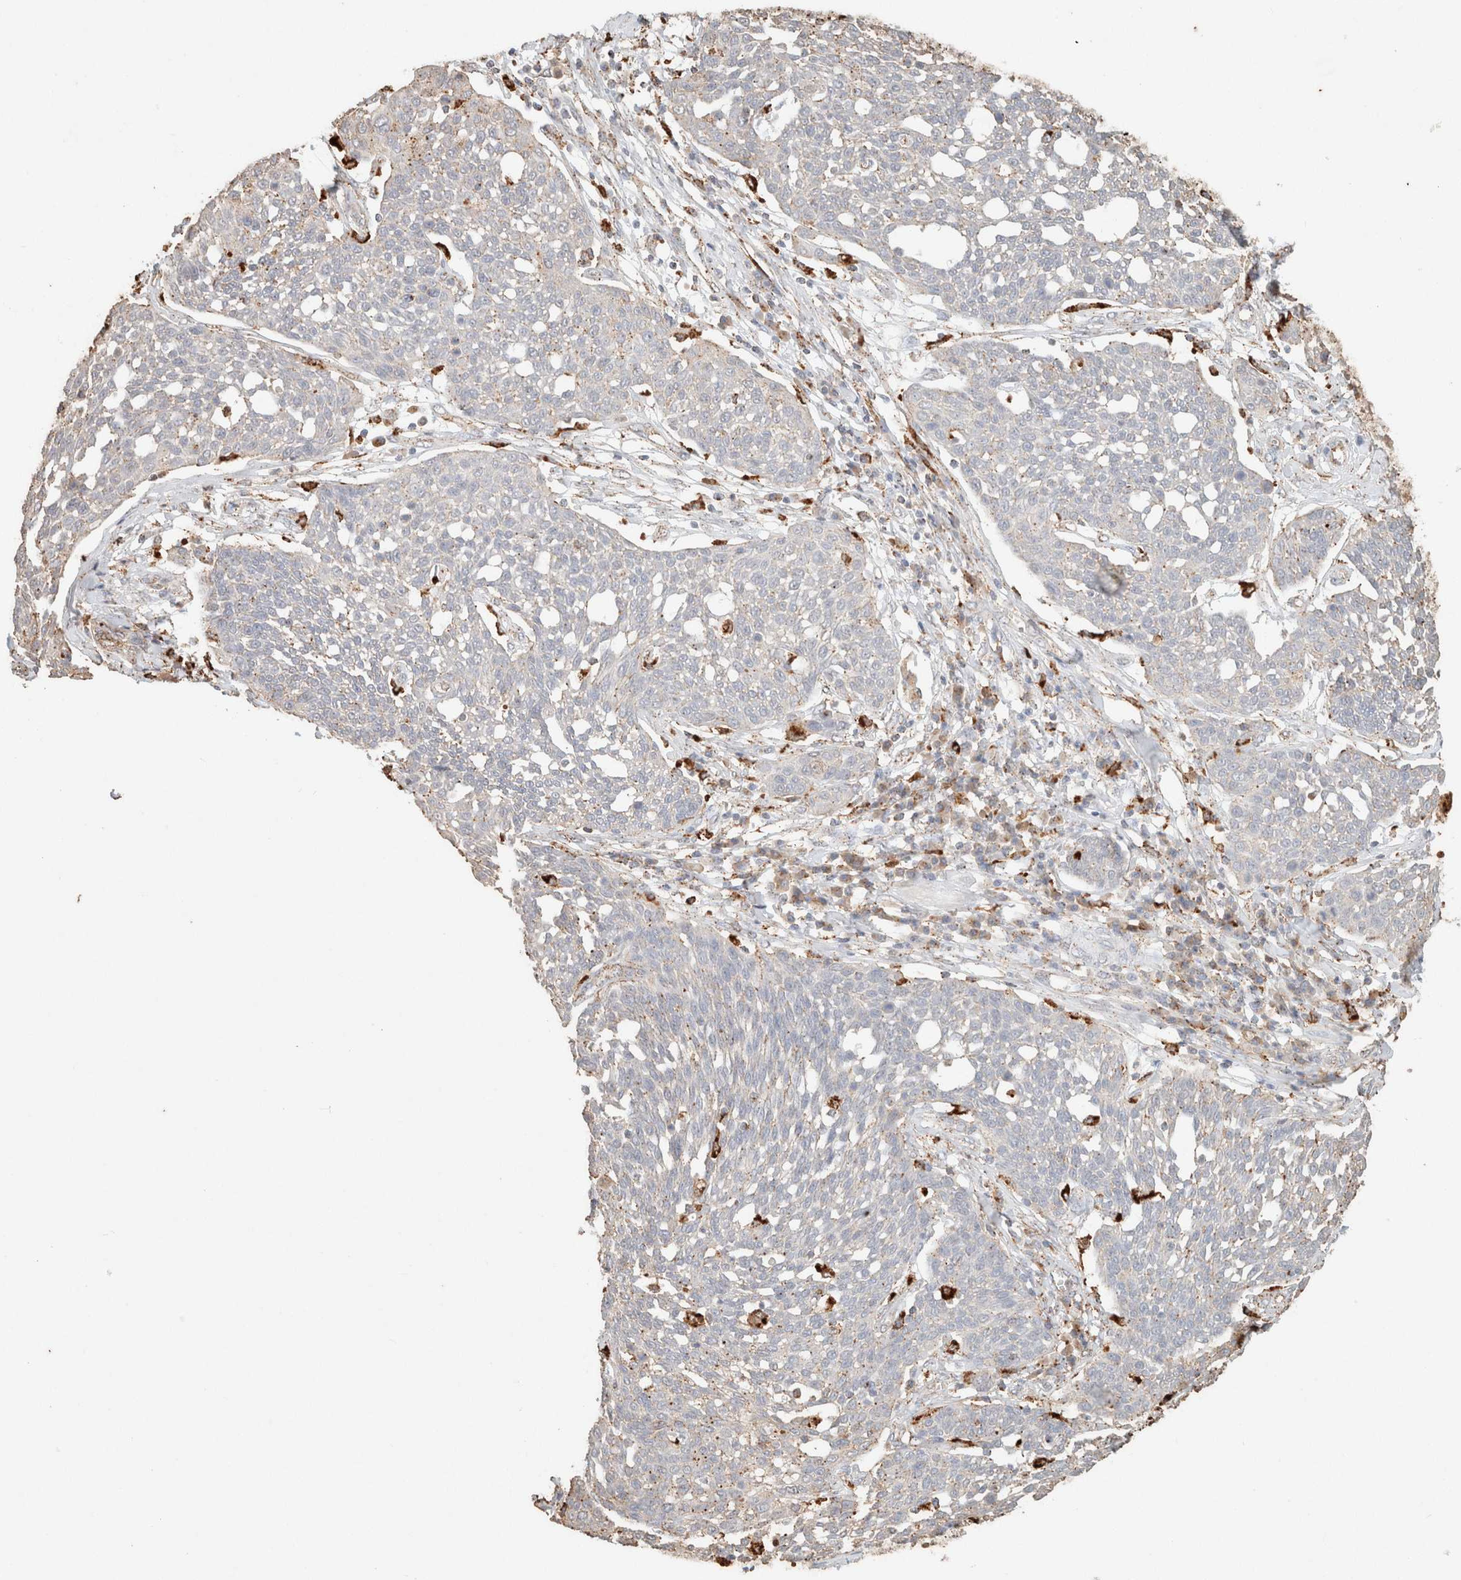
{"staining": {"intensity": "weak", "quantity": "<25%", "location": "cytoplasmic/membranous"}, "tissue": "cervical cancer", "cell_type": "Tumor cells", "image_type": "cancer", "snomed": [{"axis": "morphology", "description": "Squamous cell carcinoma, NOS"}, {"axis": "topography", "description": "Cervix"}], "caption": "IHC histopathology image of human cervical cancer stained for a protein (brown), which shows no staining in tumor cells. (DAB IHC visualized using brightfield microscopy, high magnification).", "gene": "CTSC", "patient": {"sex": "female", "age": 34}}